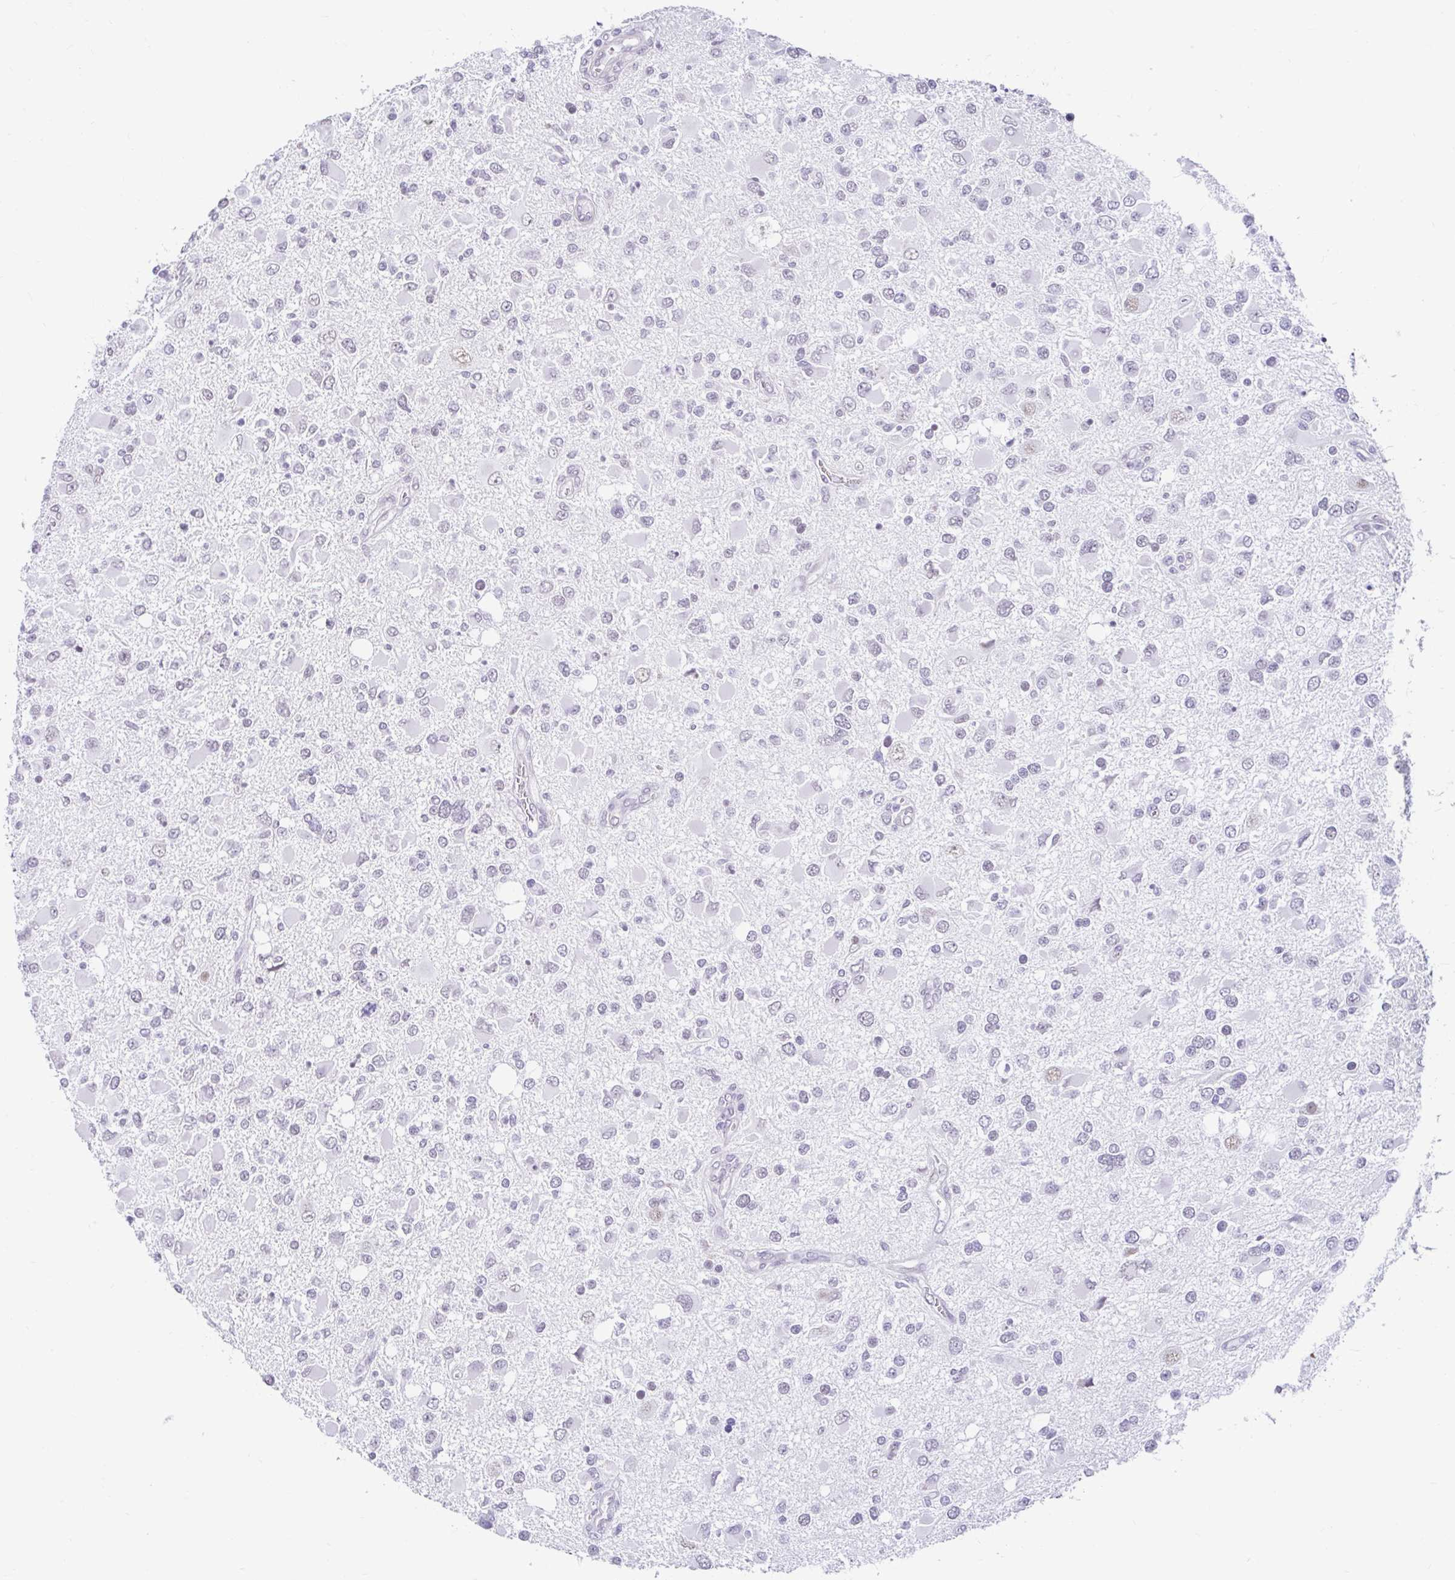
{"staining": {"intensity": "negative", "quantity": "none", "location": "none"}, "tissue": "glioma", "cell_type": "Tumor cells", "image_type": "cancer", "snomed": [{"axis": "morphology", "description": "Glioma, malignant, High grade"}, {"axis": "topography", "description": "Brain"}], "caption": "The micrograph reveals no staining of tumor cells in glioma.", "gene": "DCAF17", "patient": {"sex": "male", "age": 53}}